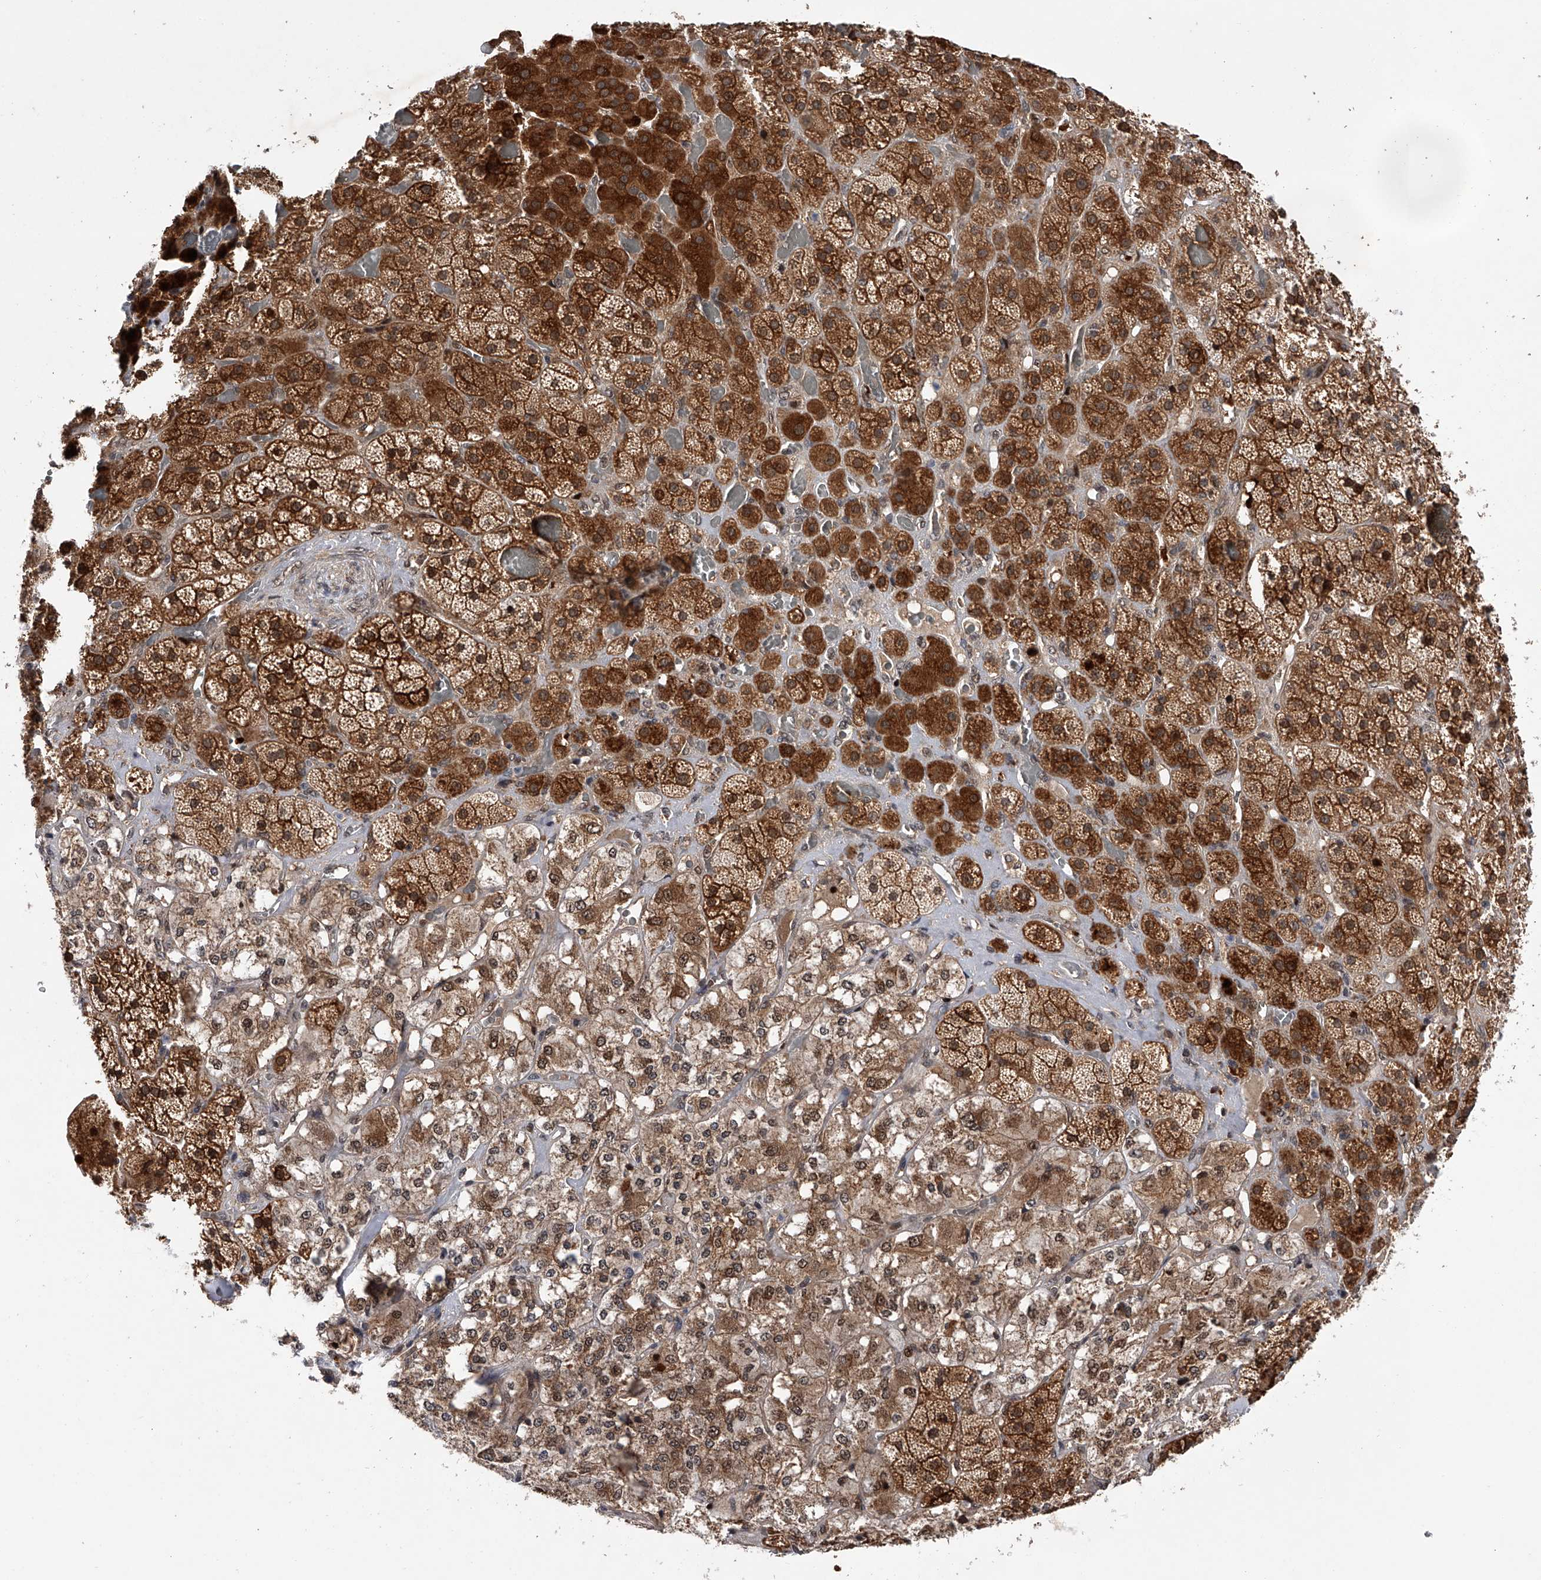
{"staining": {"intensity": "strong", "quantity": "25%-75%", "location": "cytoplasmic/membranous,nuclear"}, "tissue": "adrenal gland", "cell_type": "Glandular cells", "image_type": "normal", "snomed": [{"axis": "morphology", "description": "Normal tissue, NOS"}, {"axis": "topography", "description": "Adrenal gland"}], "caption": "A photomicrograph of adrenal gland stained for a protein exhibits strong cytoplasmic/membranous,nuclear brown staining in glandular cells.", "gene": "RWDD2A", "patient": {"sex": "male", "age": 57}}